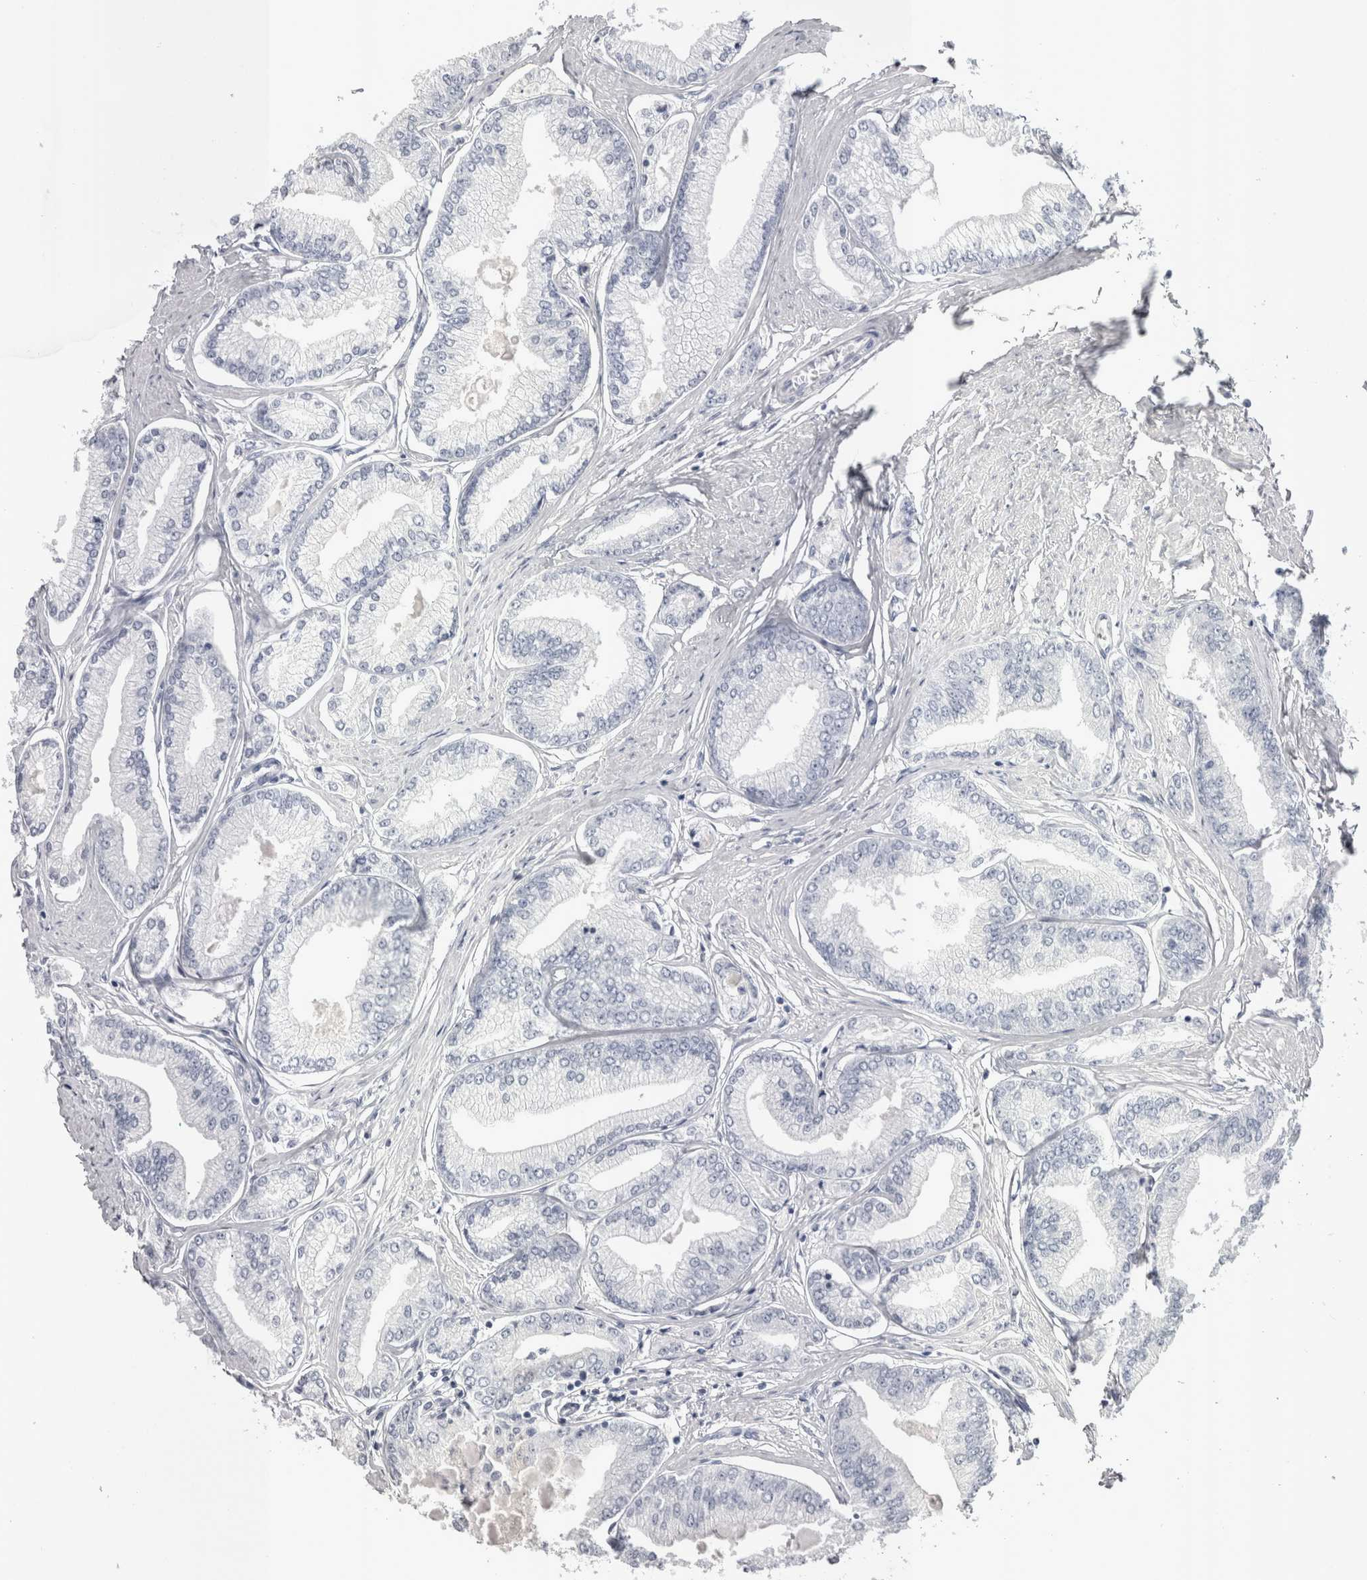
{"staining": {"intensity": "negative", "quantity": "none", "location": "none"}, "tissue": "prostate cancer", "cell_type": "Tumor cells", "image_type": "cancer", "snomed": [{"axis": "morphology", "description": "Adenocarcinoma, Low grade"}, {"axis": "topography", "description": "Prostate"}], "caption": "Prostate adenocarcinoma (low-grade) was stained to show a protein in brown. There is no significant expression in tumor cells.", "gene": "PWP2", "patient": {"sex": "male", "age": 52}}